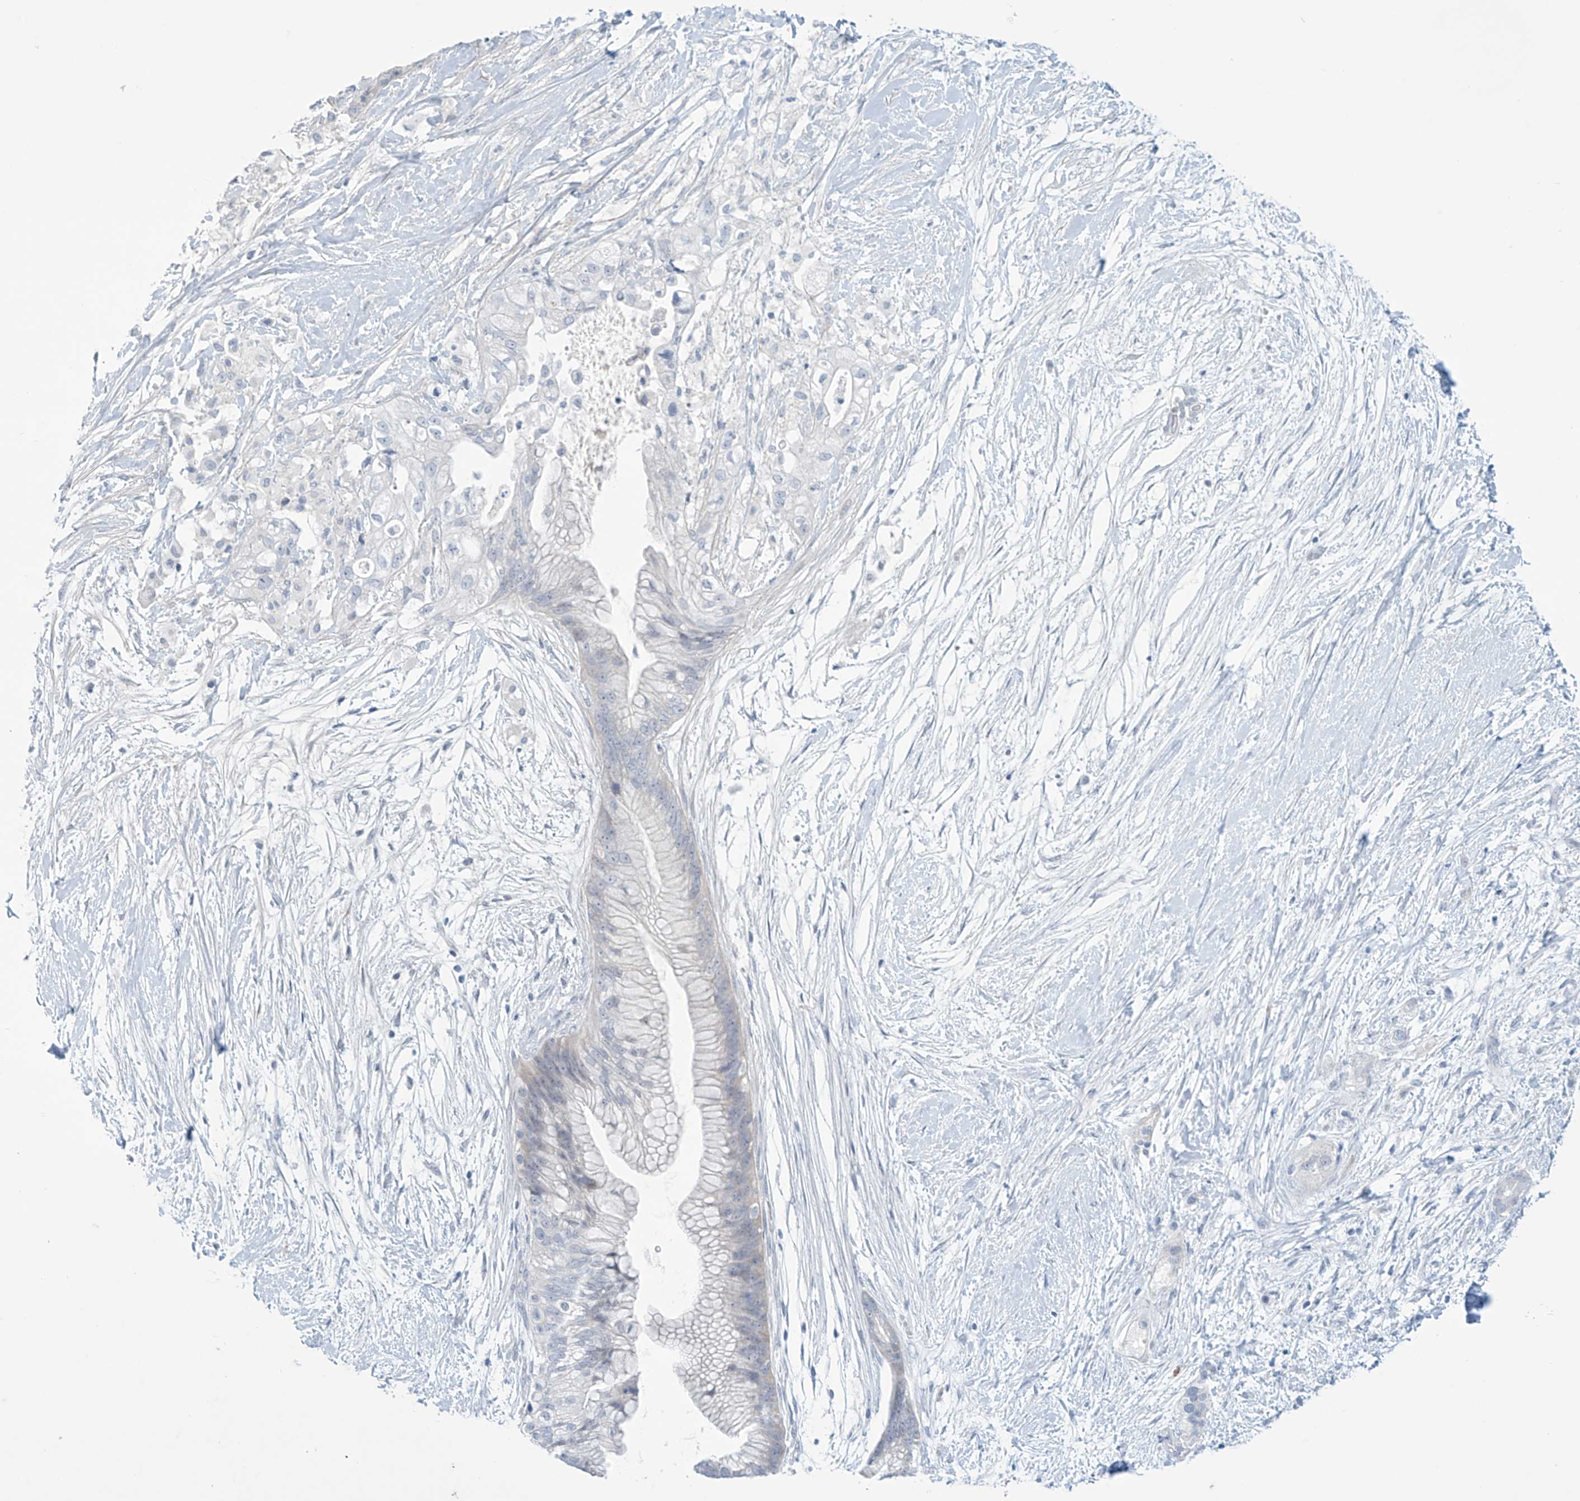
{"staining": {"intensity": "negative", "quantity": "none", "location": "none"}, "tissue": "pancreatic cancer", "cell_type": "Tumor cells", "image_type": "cancer", "snomed": [{"axis": "morphology", "description": "Adenocarcinoma, NOS"}, {"axis": "topography", "description": "Pancreas"}], "caption": "This is a histopathology image of immunohistochemistry staining of adenocarcinoma (pancreatic), which shows no expression in tumor cells. (Stains: DAB immunohistochemistry with hematoxylin counter stain, Microscopy: brightfield microscopy at high magnification).", "gene": "SLC35A5", "patient": {"sex": "male", "age": 53}}